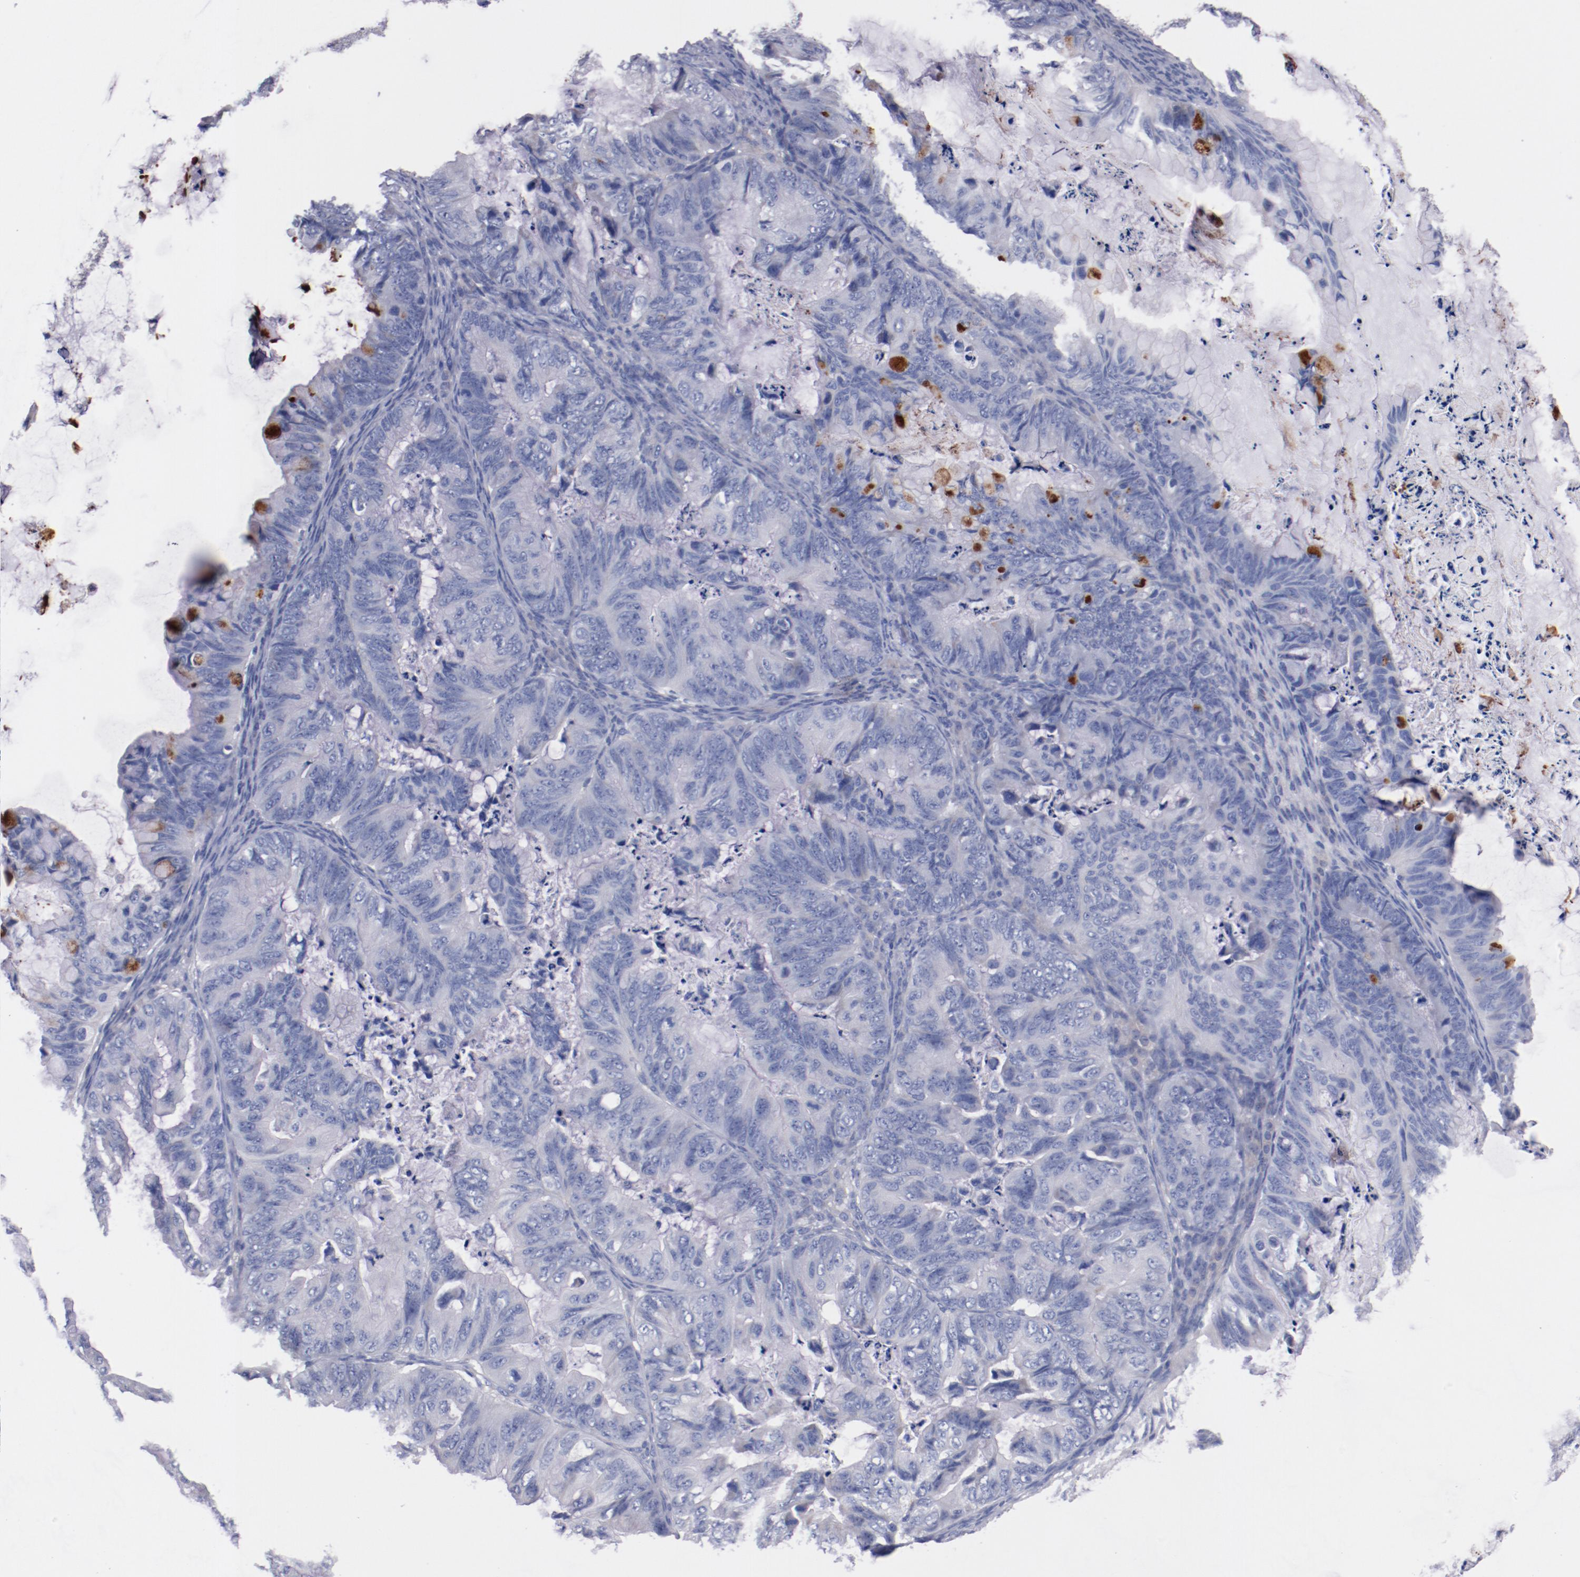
{"staining": {"intensity": "strong", "quantity": "<25%", "location": "cytoplasmic/membranous"}, "tissue": "ovarian cancer", "cell_type": "Tumor cells", "image_type": "cancer", "snomed": [{"axis": "morphology", "description": "Cystadenocarcinoma, mucinous, NOS"}, {"axis": "topography", "description": "Ovary"}], "caption": "Immunohistochemistry image of human ovarian mucinous cystadenocarcinoma stained for a protein (brown), which reveals medium levels of strong cytoplasmic/membranous staining in approximately <25% of tumor cells.", "gene": "CNTNAP2", "patient": {"sex": "female", "age": 36}}